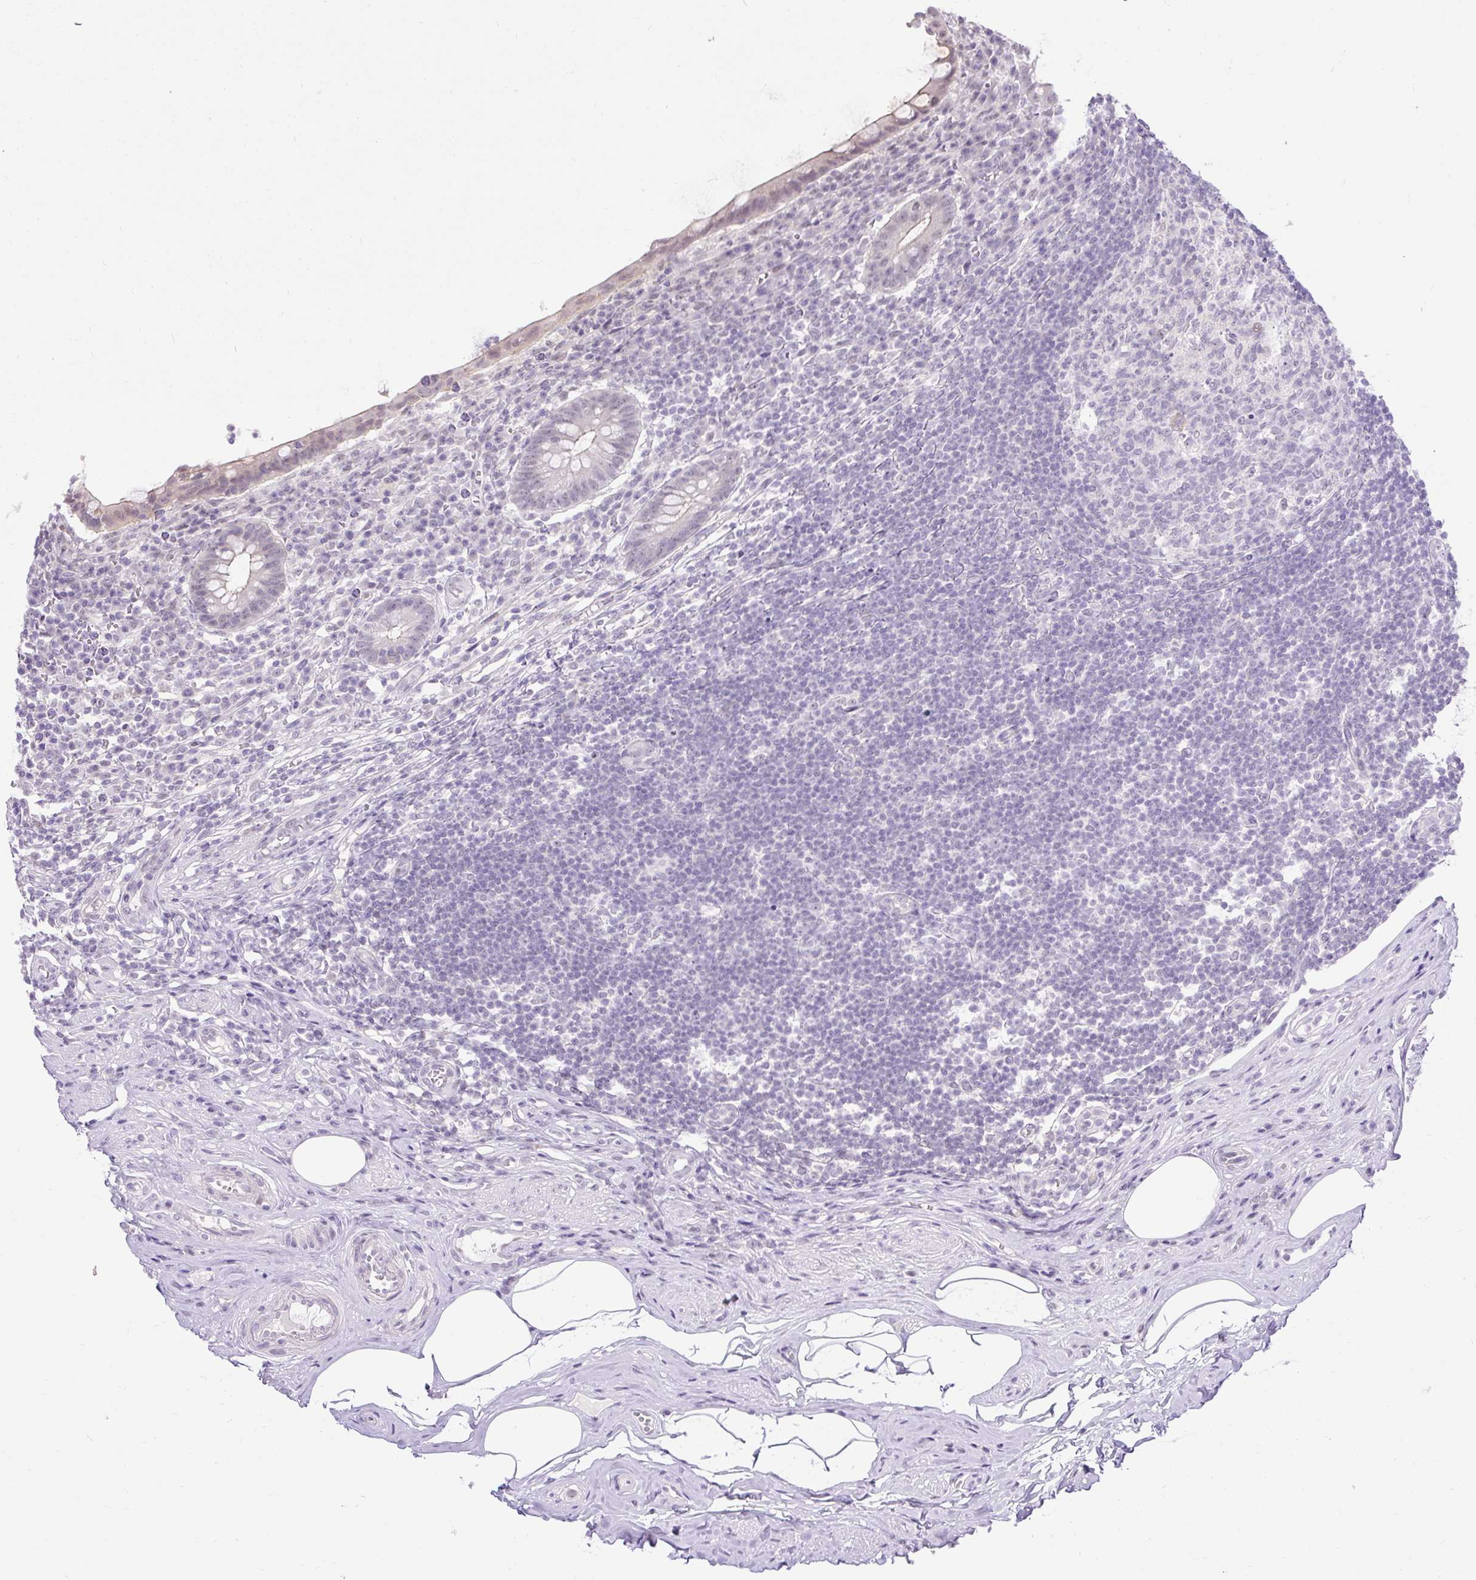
{"staining": {"intensity": "weak", "quantity": "<25%", "location": "nuclear"}, "tissue": "appendix", "cell_type": "Glandular cells", "image_type": "normal", "snomed": [{"axis": "morphology", "description": "Normal tissue, NOS"}, {"axis": "topography", "description": "Appendix"}], "caption": "Histopathology image shows no significant protein positivity in glandular cells of unremarkable appendix. (DAB (3,3'-diaminobenzidine) immunohistochemistry with hematoxylin counter stain).", "gene": "WNT10B", "patient": {"sex": "female", "age": 56}}